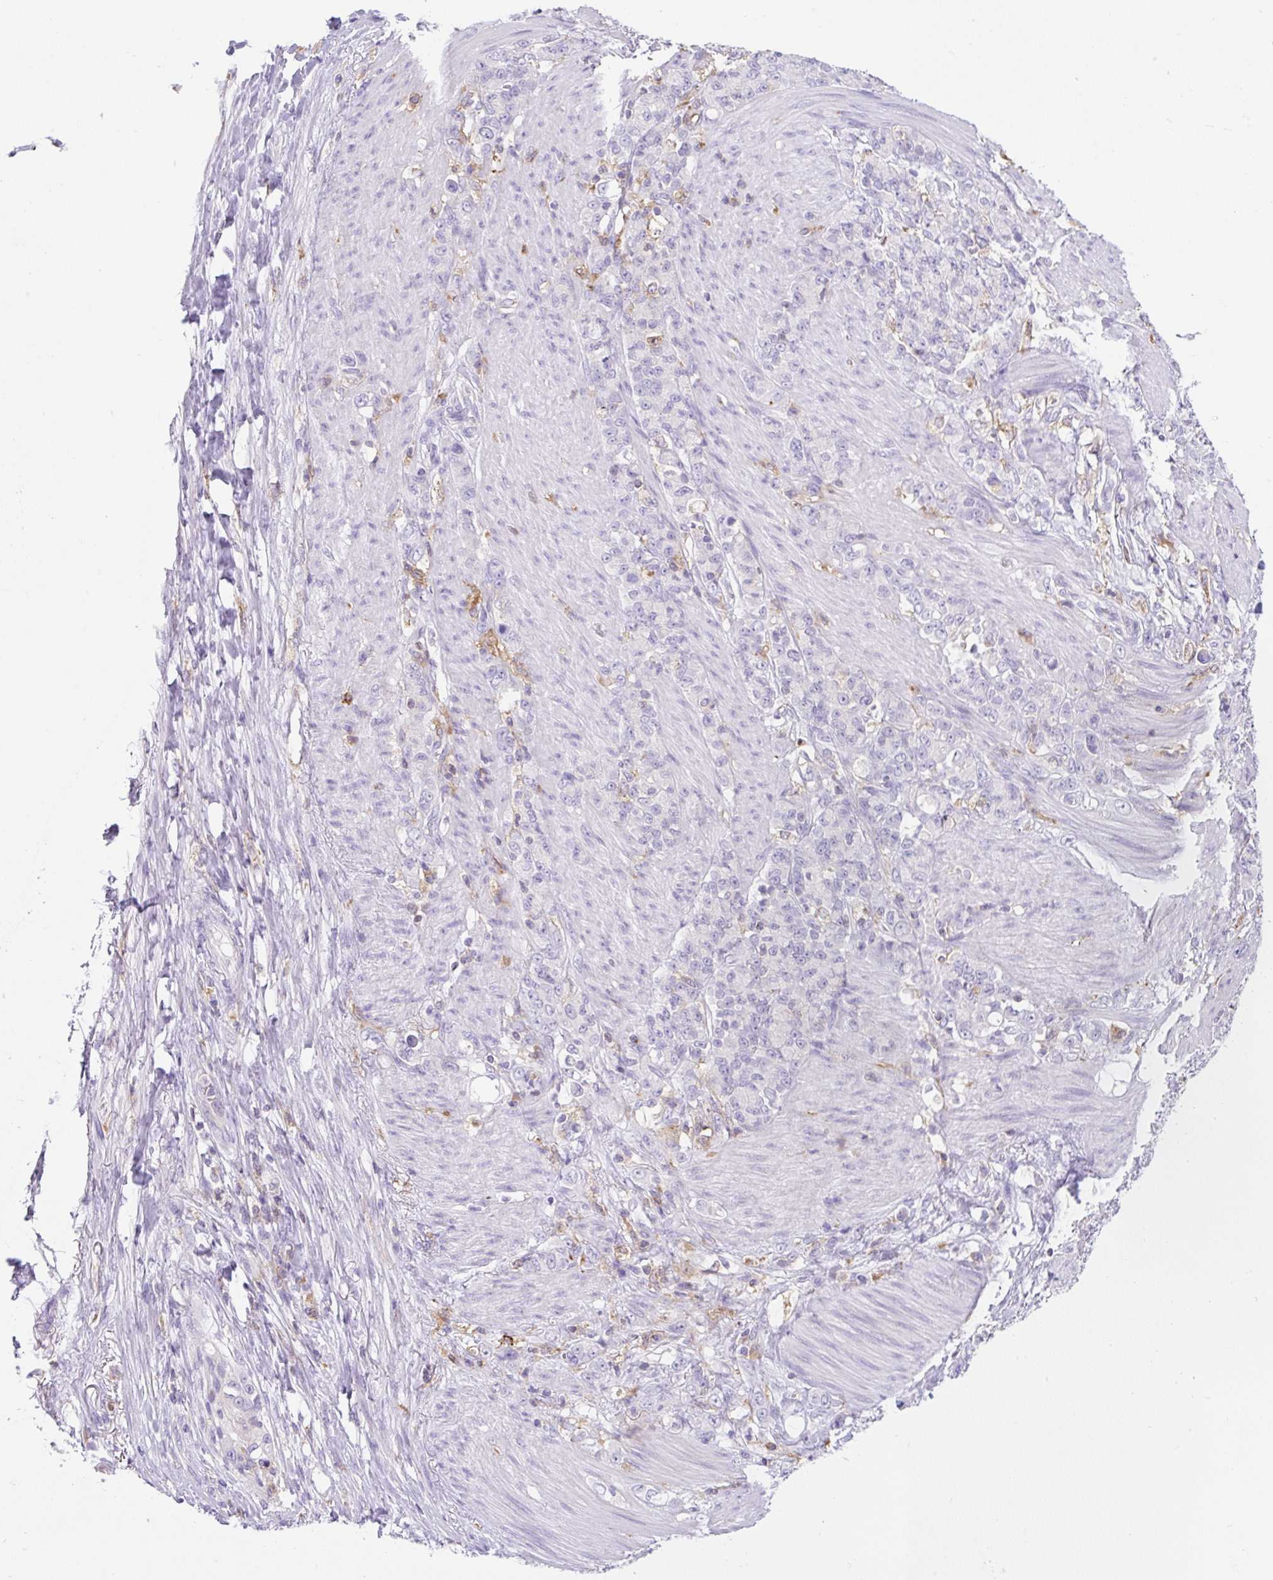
{"staining": {"intensity": "negative", "quantity": "none", "location": "none"}, "tissue": "stomach cancer", "cell_type": "Tumor cells", "image_type": "cancer", "snomed": [{"axis": "morphology", "description": "Adenocarcinoma, NOS"}, {"axis": "topography", "description": "Stomach"}], "caption": "There is no significant staining in tumor cells of stomach cancer. The staining was performed using DAB to visualize the protein expression in brown, while the nuclei were stained in blue with hematoxylin (Magnification: 20x).", "gene": "TDRD15", "patient": {"sex": "female", "age": 79}}